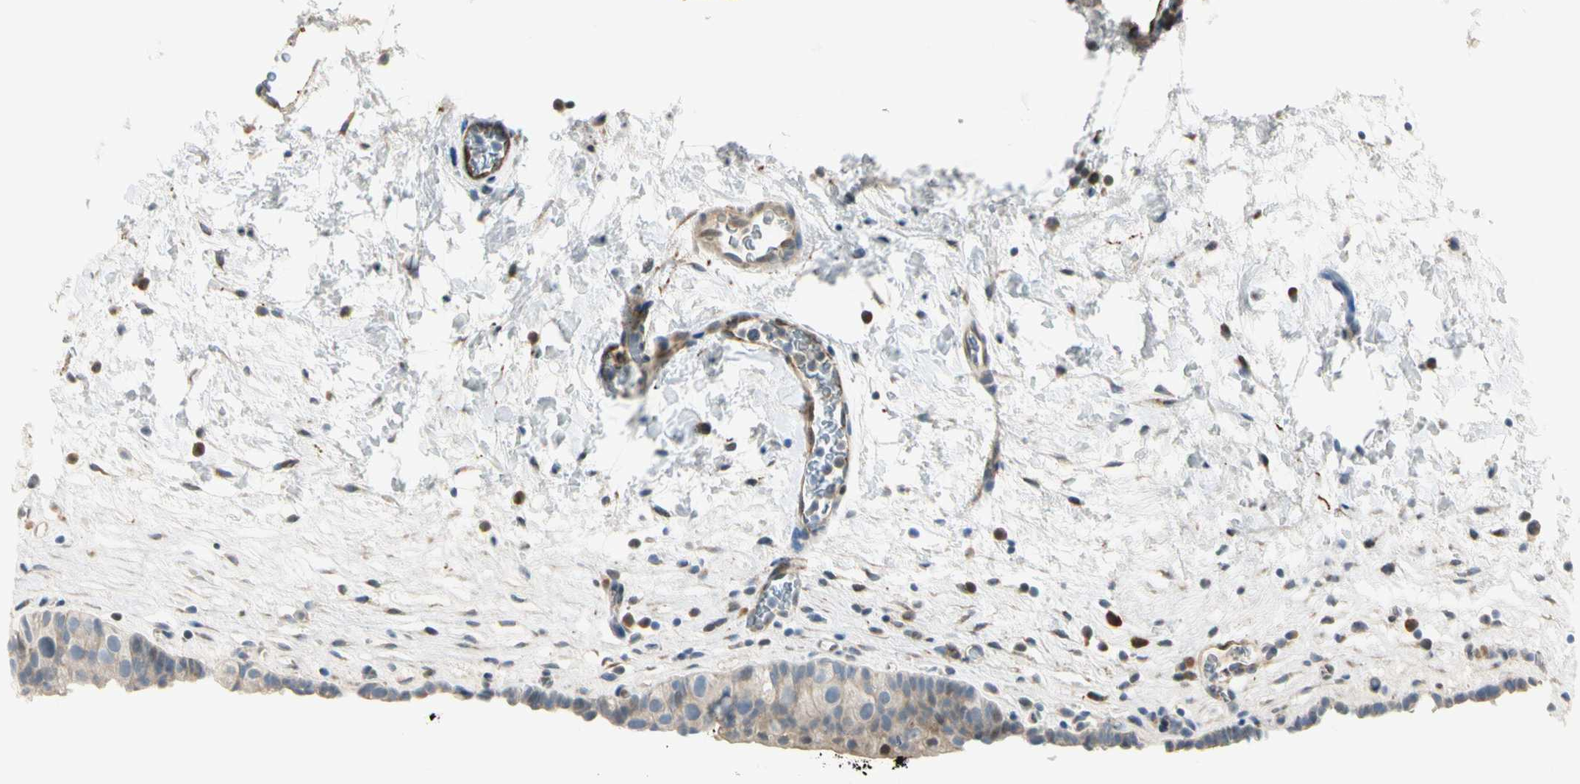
{"staining": {"intensity": "weak", "quantity": "25%-75%", "location": "cytoplasmic/membranous,nuclear"}, "tissue": "urinary bladder", "cell_type": "Urothelial cells", "image_type": "normal", "snomed": [{"axis": "morphology", "description": "Normal tissue, NOS"}, {"axis": "topography", "description": "Urinary bladder"}], "caption": "Protein expression analysis of benign human urinary bladder reveals weak cytoplasmic/membranous,nuclear staining in about 25%-75% of urothelial cells. The protein of interest is shown in brown color, while the nuclei are stained blue.", "gene": "NPDC1", "patient": {"sex": "female", "age": 64}}